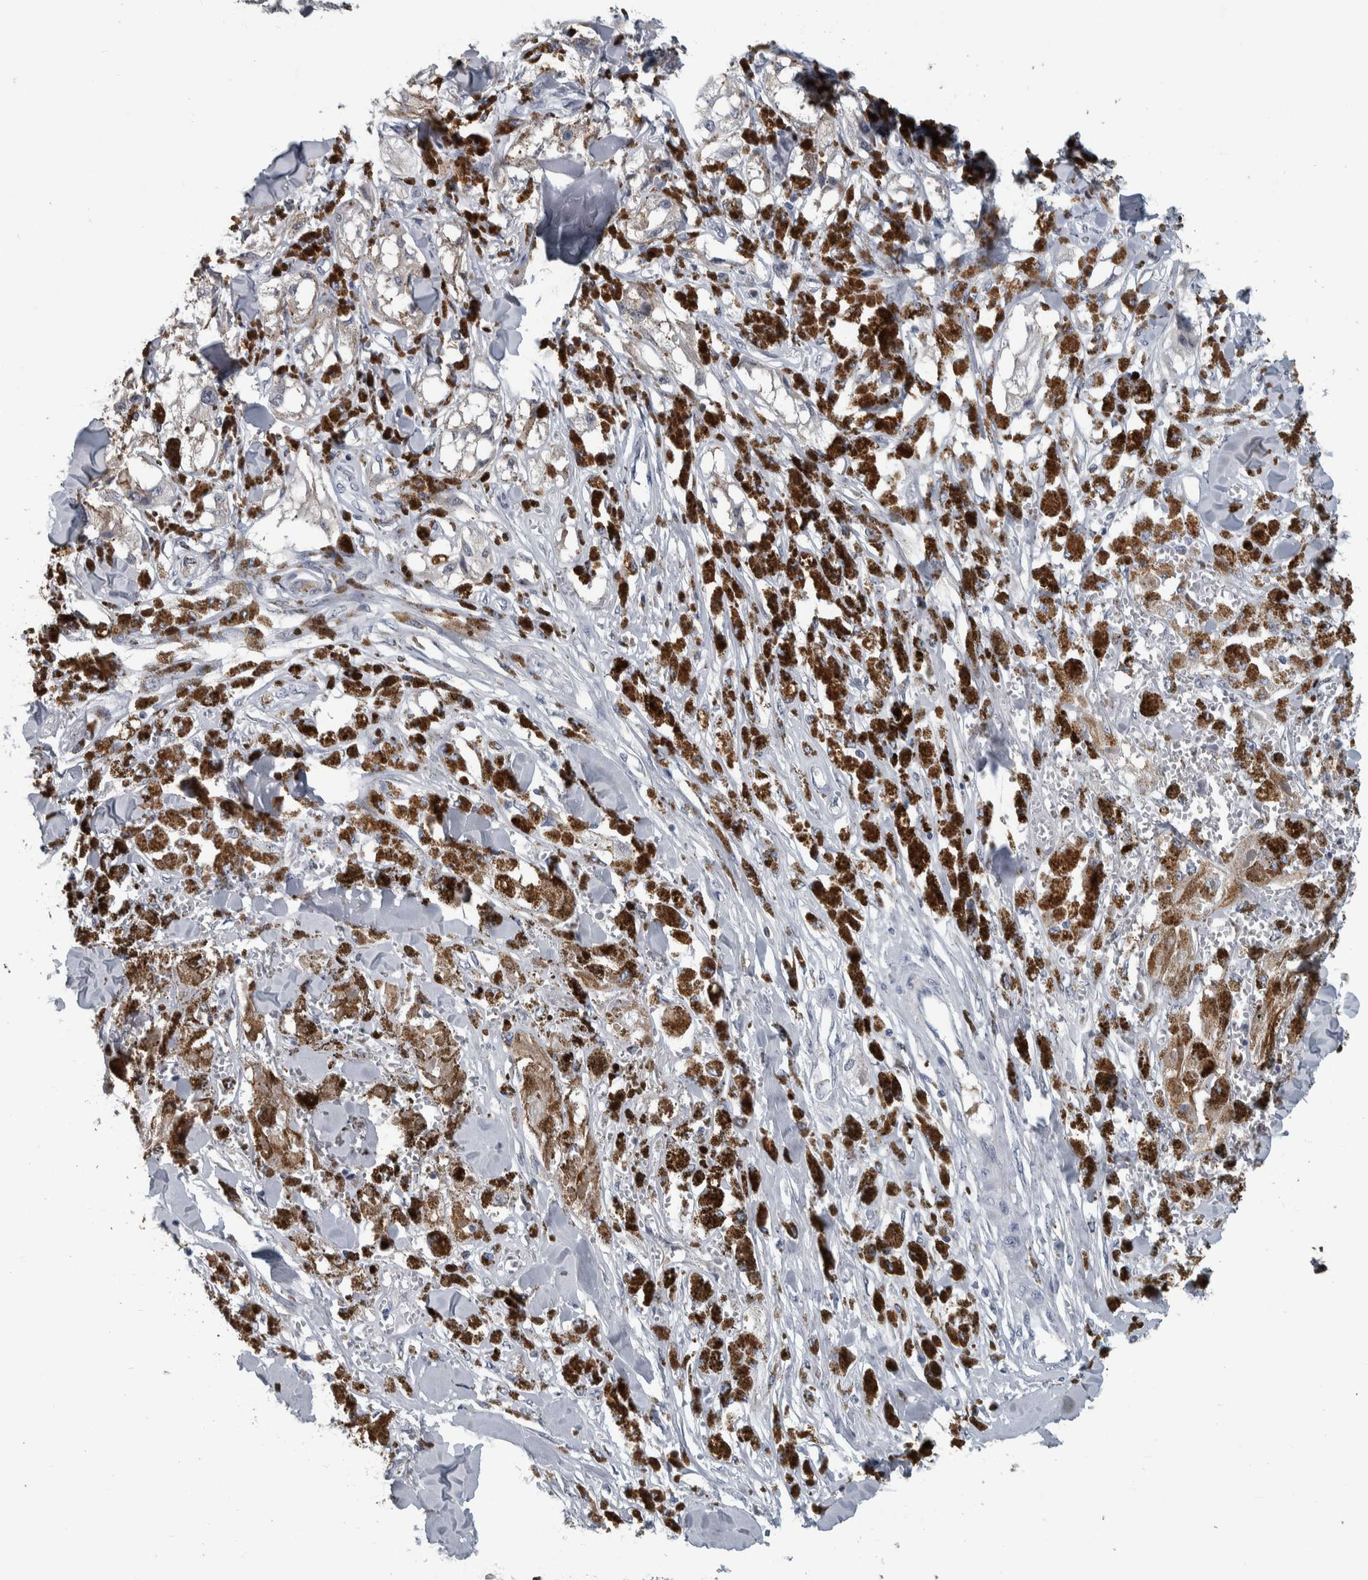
{"staining": {"intensity": "negative", "quantity": "none", "location": "none"}, "tissue": "melanoma", "cell_type": "Tumor cells", "image_type": "cancer", "snomed": [{"axis": "morphology", "description": "Malignant melanoma, NOS"}, {"axis": "topography", "description": "Skin"}], "caption": "Malignant melanoma stained for a protein using IHC demonstrates no positivity tumor cells.", "gene": "CAVIN4", "patient": {"sex": "male", "age": 88}}